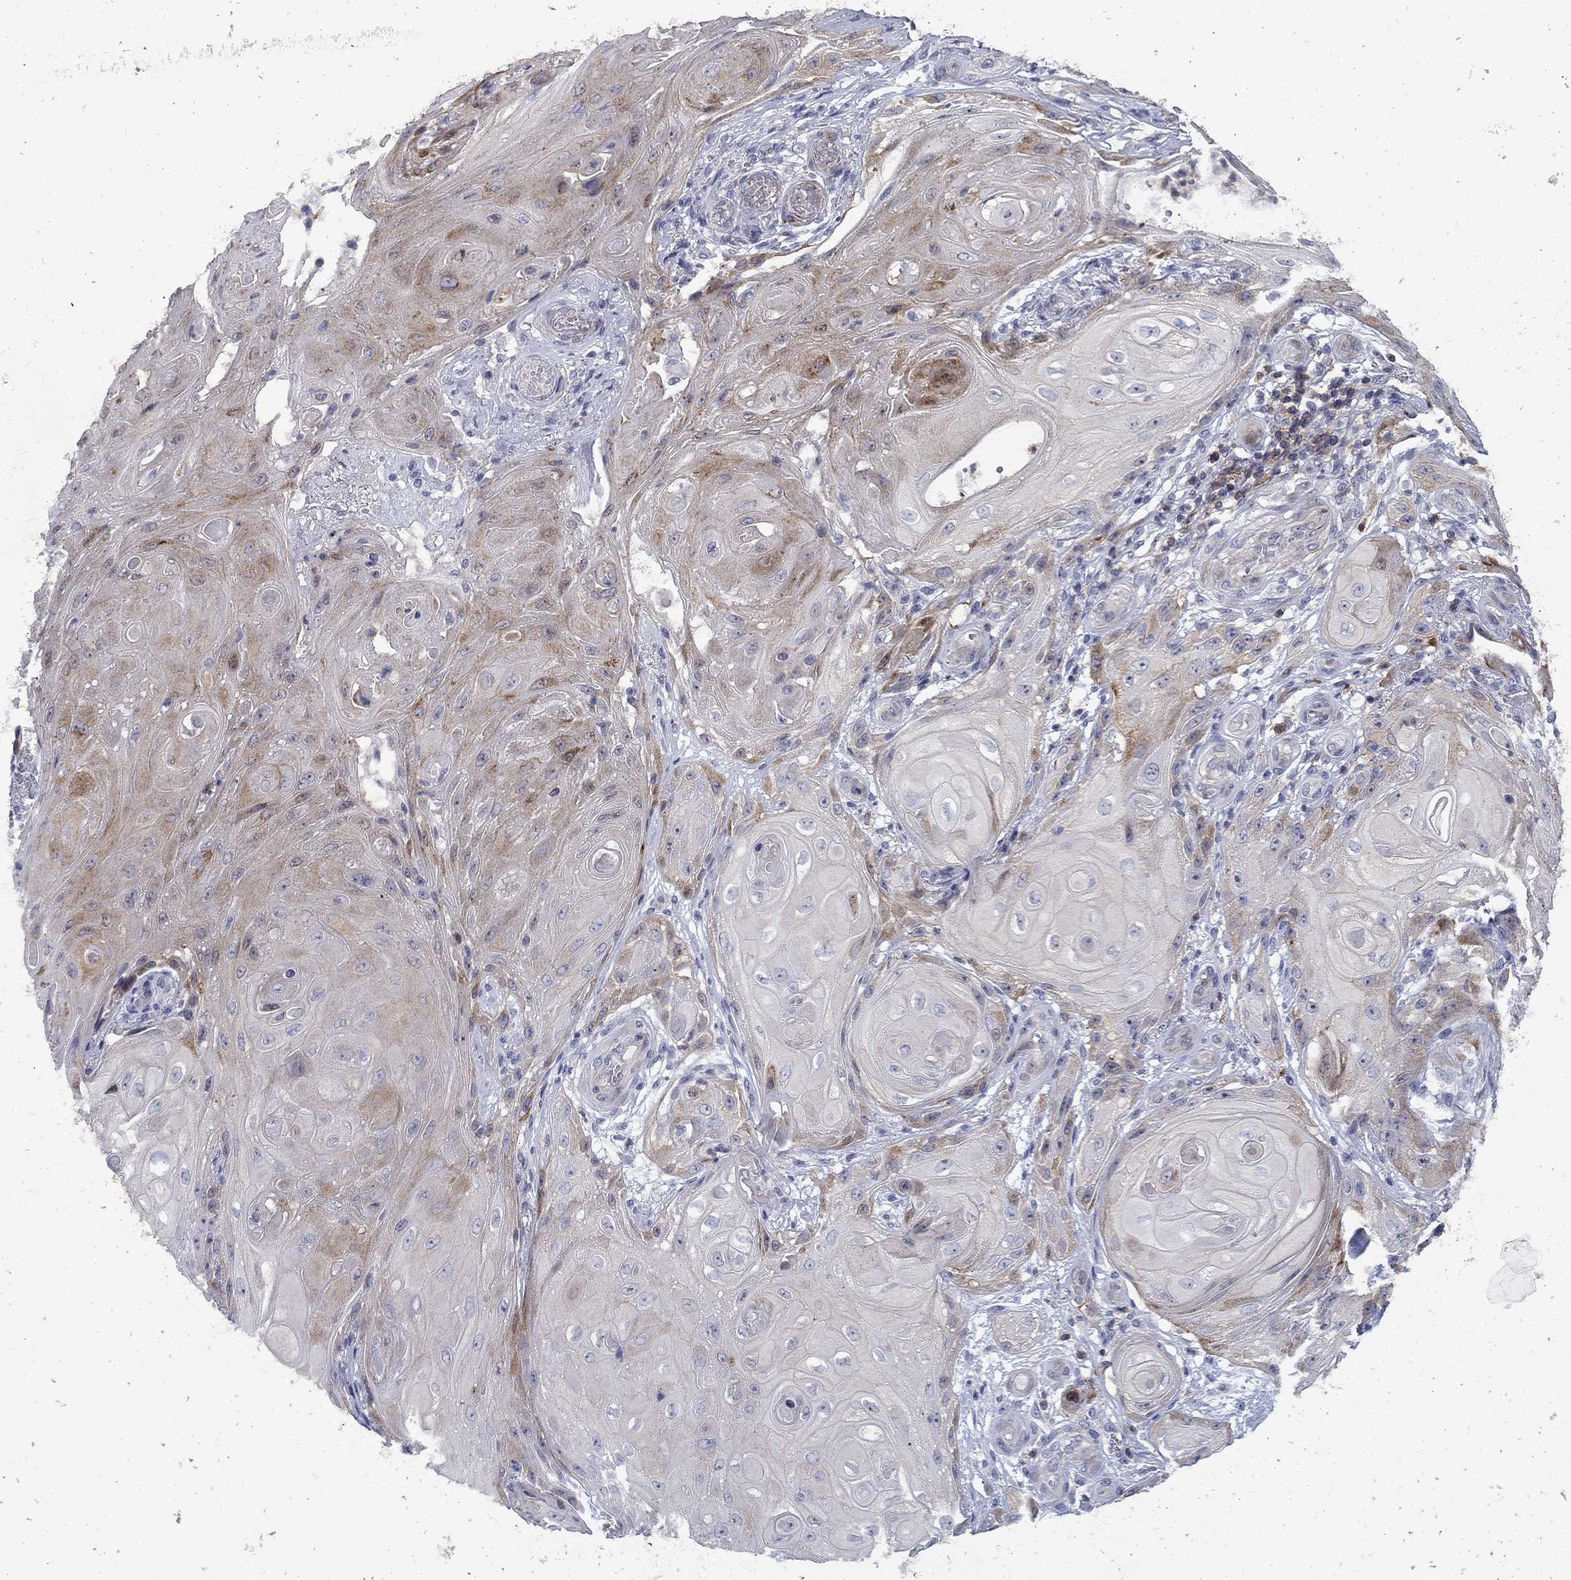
{"staining": {"intensity": "moderate", "quantity": "<25%", "location": "cytoplasmic/membranous"}, "tissue": "skin cancer", "cell_type": "Tumor cells", "image_type": "cancer", "snomed": [{"axis": "morphology", "description": "Squamous cell carcinoma, NOS"}, {"axis": "topography", "description": "Skin"}], "caption": "An IHC histopathology image of tumor tissue is shown. Protein staining in brown labels moderate cytoplasmic/membranous positivity in squamous cell carcinoma (skin) within tumor cells.", "gene": "SIT1", "patient": {"sex": "male", "age": 62}}